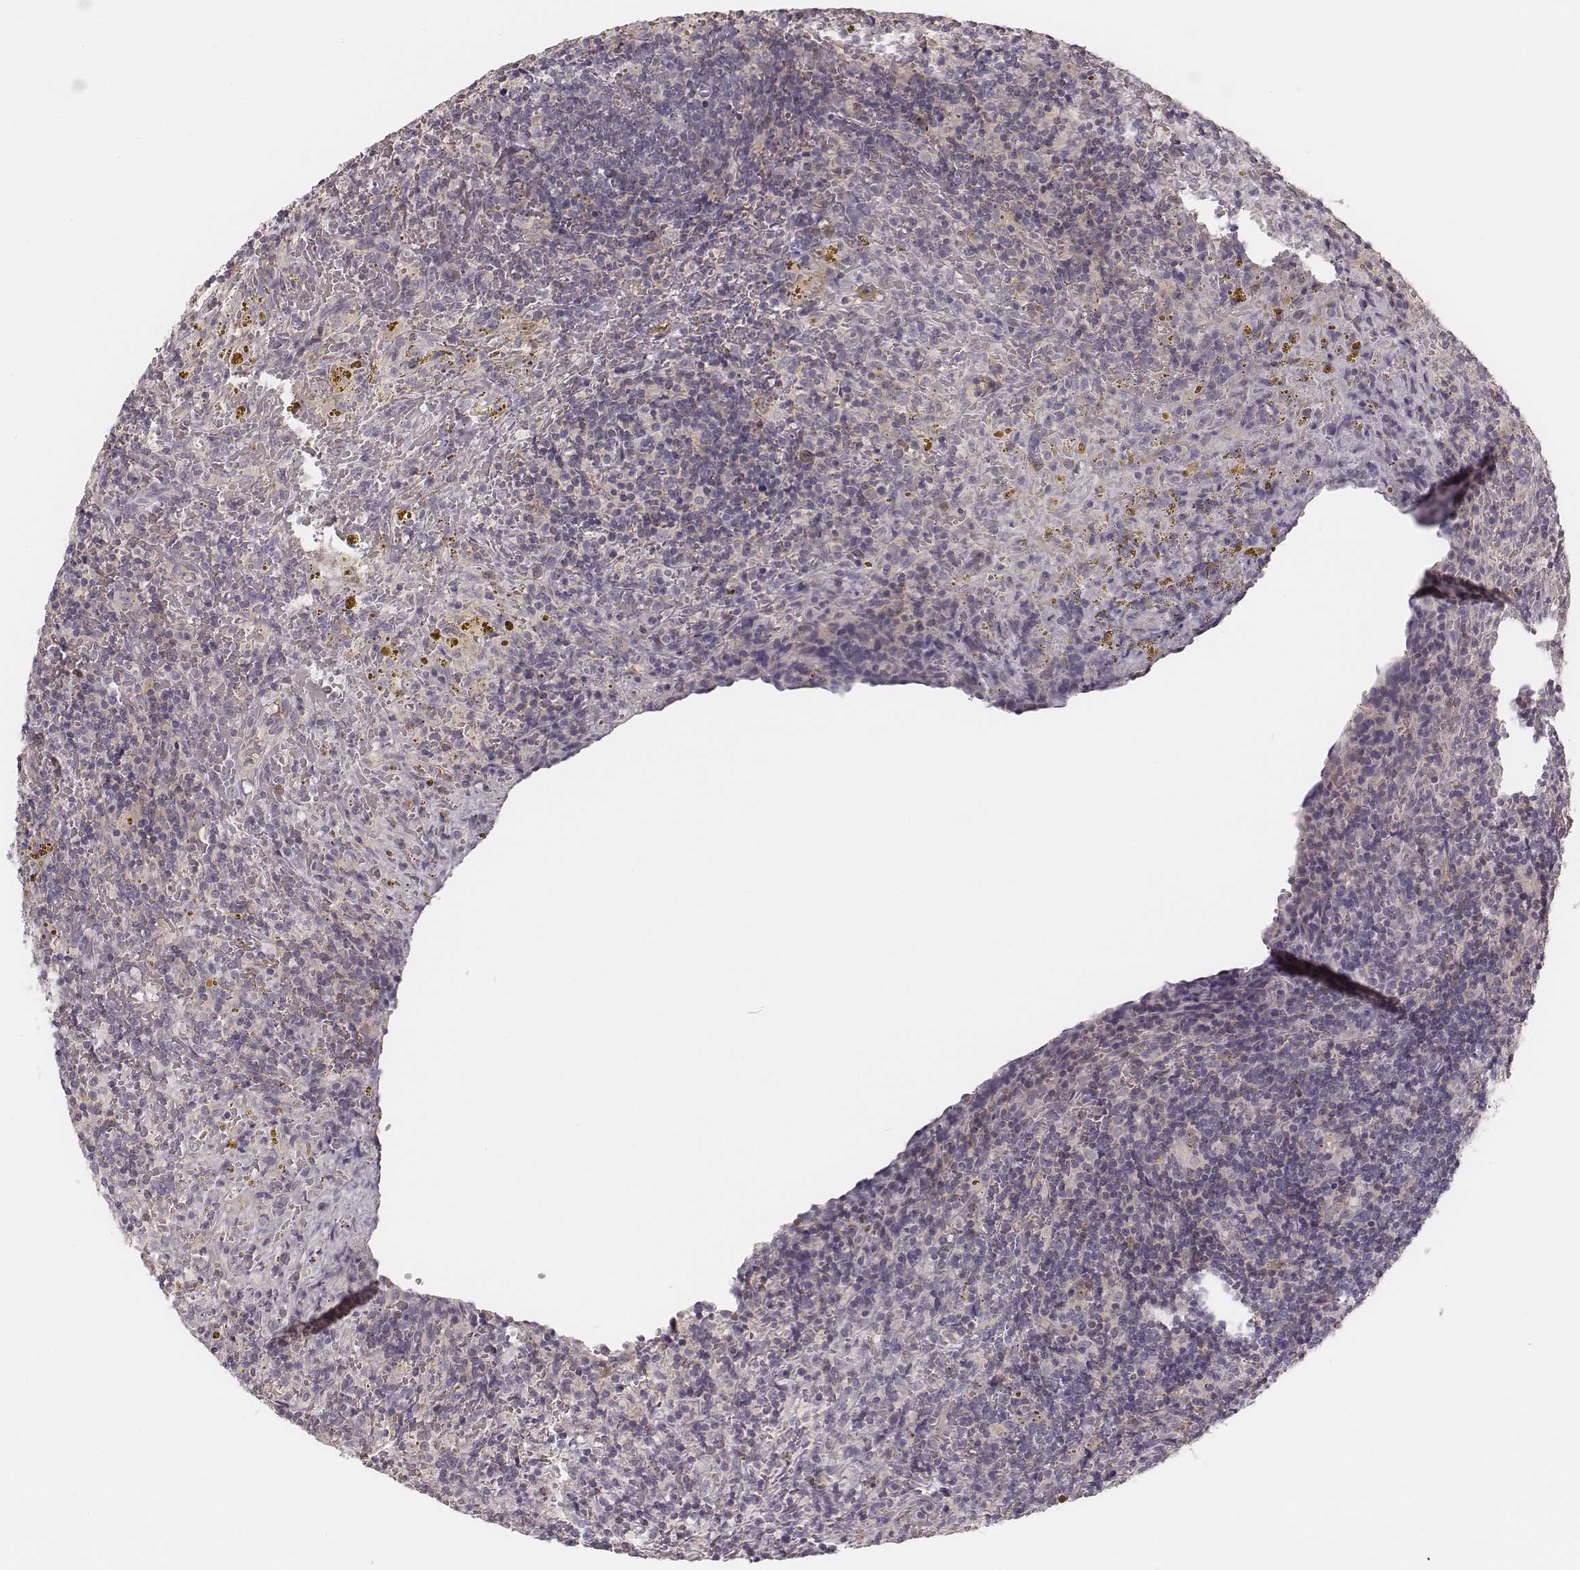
{"staining": {"intensity": "negative", "quantity": "none", "location": "none"}, "tissue": "lymphoma", "cell_type": "Tumor cells", "image_type": "cancer", "snomed": [{"axis": "morphology", "description": "Malignant lymphoma, non-Hodgkin's type, Low grade"}, {"axis": "topography", "description": "Spleen"}], "caption": "Lymphoma stained for a protein using IHC exhibits no expression tumor cells.", "gene": "MSX1", "patient": {"sex": "female", "age": 70}}